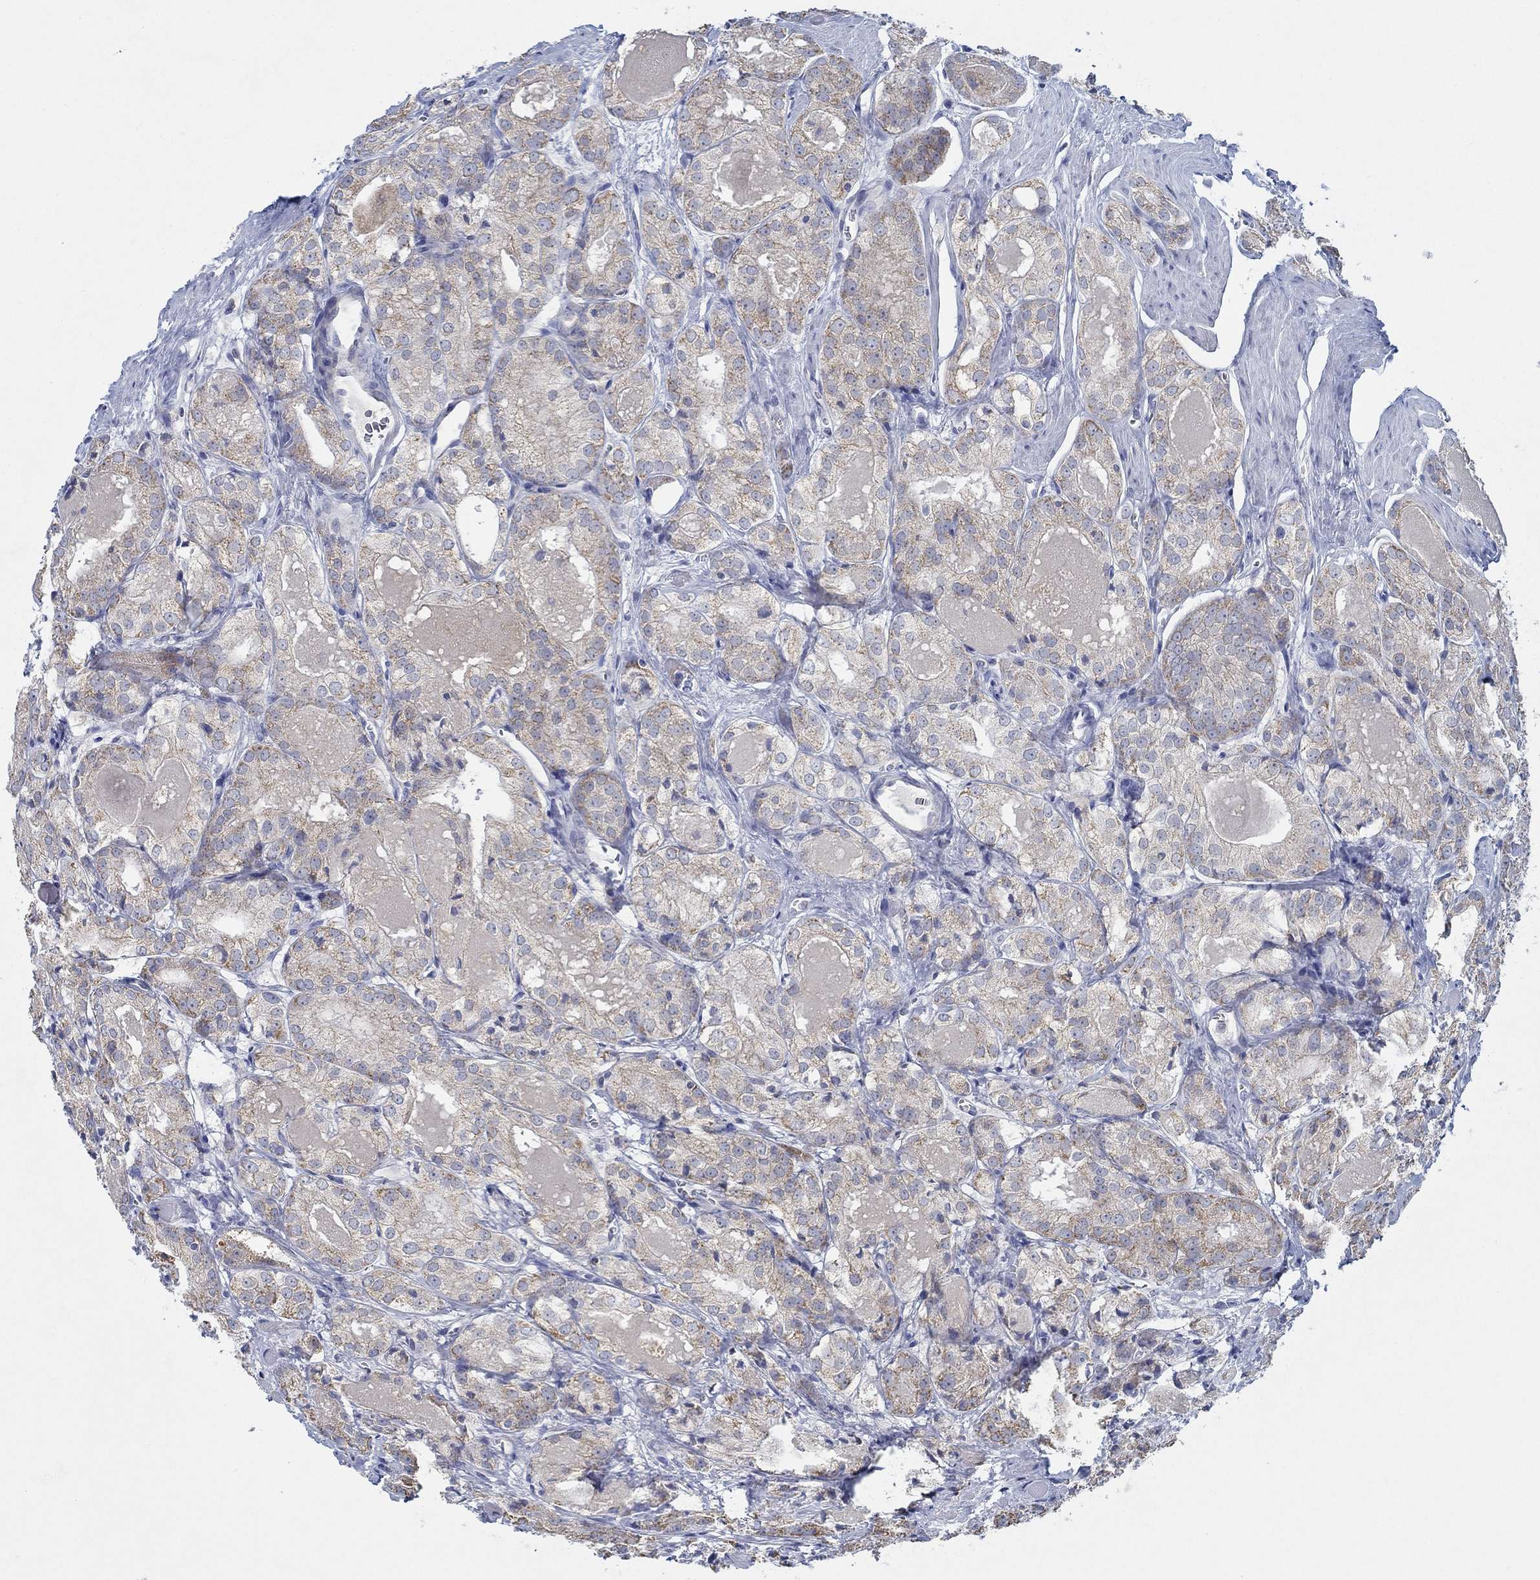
{"staining": {"intensity": "moderate", "quantity": ">75%", "location": "cytoplasmic/membranous"}, "tissue": "prostate cancer", "cell_type": "Tumor cells", "image_type": "cancer", "snomed": [{"axis": "morphology", "description": "Adenocarcinoma, NOS"}, {"axis": "morphology", "description": "Adenocarcinoma, High grade"}, {"axis": "topography", "description": "Prostate"}], "caption": "High-magnification brightfield microscopy of prostate cancer stained with DAB (brown) and counterstained with hematoxylin (blue). tumor cells exhibit moderate cytoplasmic/membranous staining is appreciated in about>75% of cells.", "gene": "GLOD5", "patient": {"sex": "male", "age": 70}}